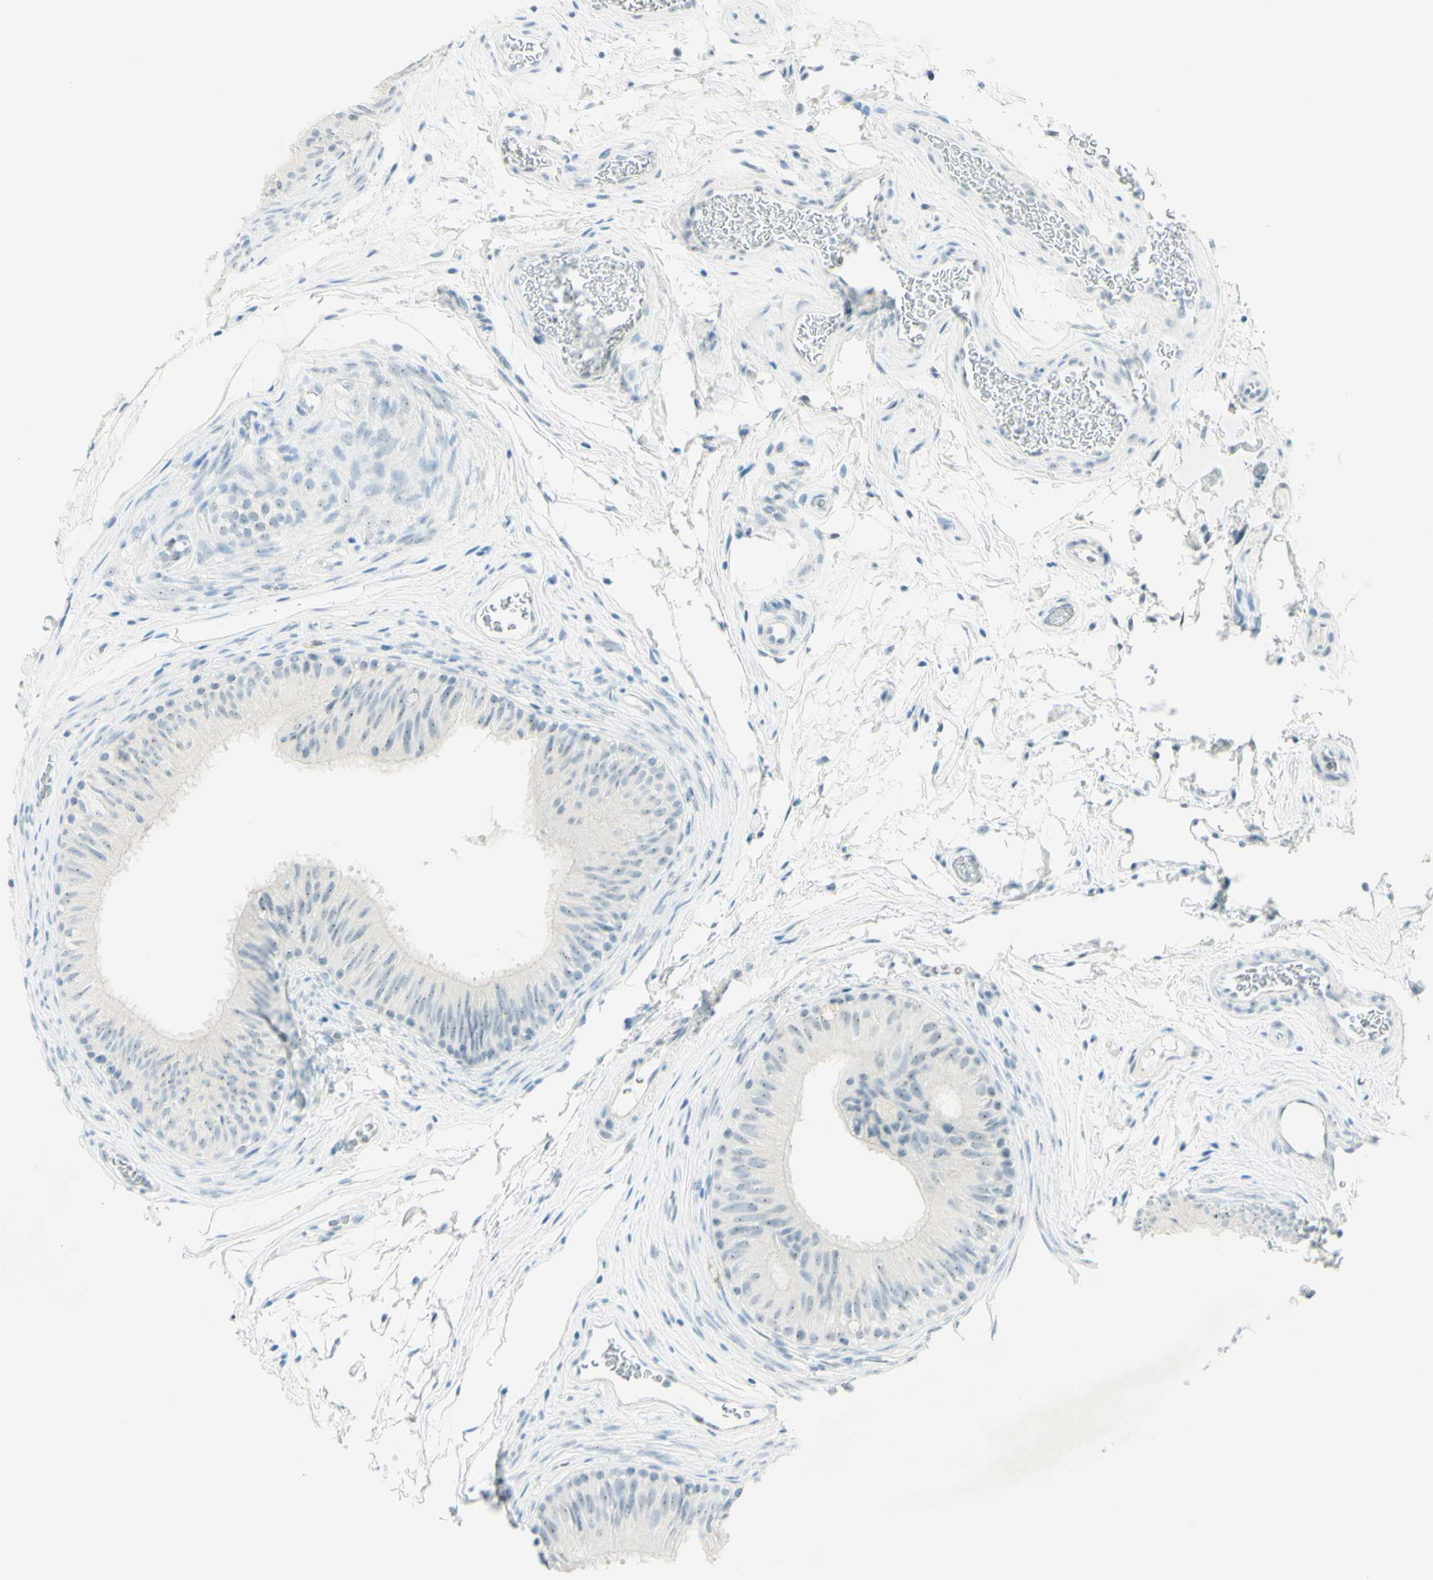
{"staining": {"intensity": "weak", "quantity": ">75%", "location": "nuclear"}, "tissue": "epididymis", "cell_type": "Glandular cells", "image_type": "normal", "snomed": [{"axis": "morphology", "description": "Normal tissue, NOS"}, {"axis": "topography", "description": "Epididymis"}], "caption": "Epididymis was stained to show a protein in brown. There is low levels of weak nuclear expression in approximately >75% of glandular cells. Nuclei are stained in blue.", "gene": "FMR1NB", "patient": {"sex": "male", "age": 36}}